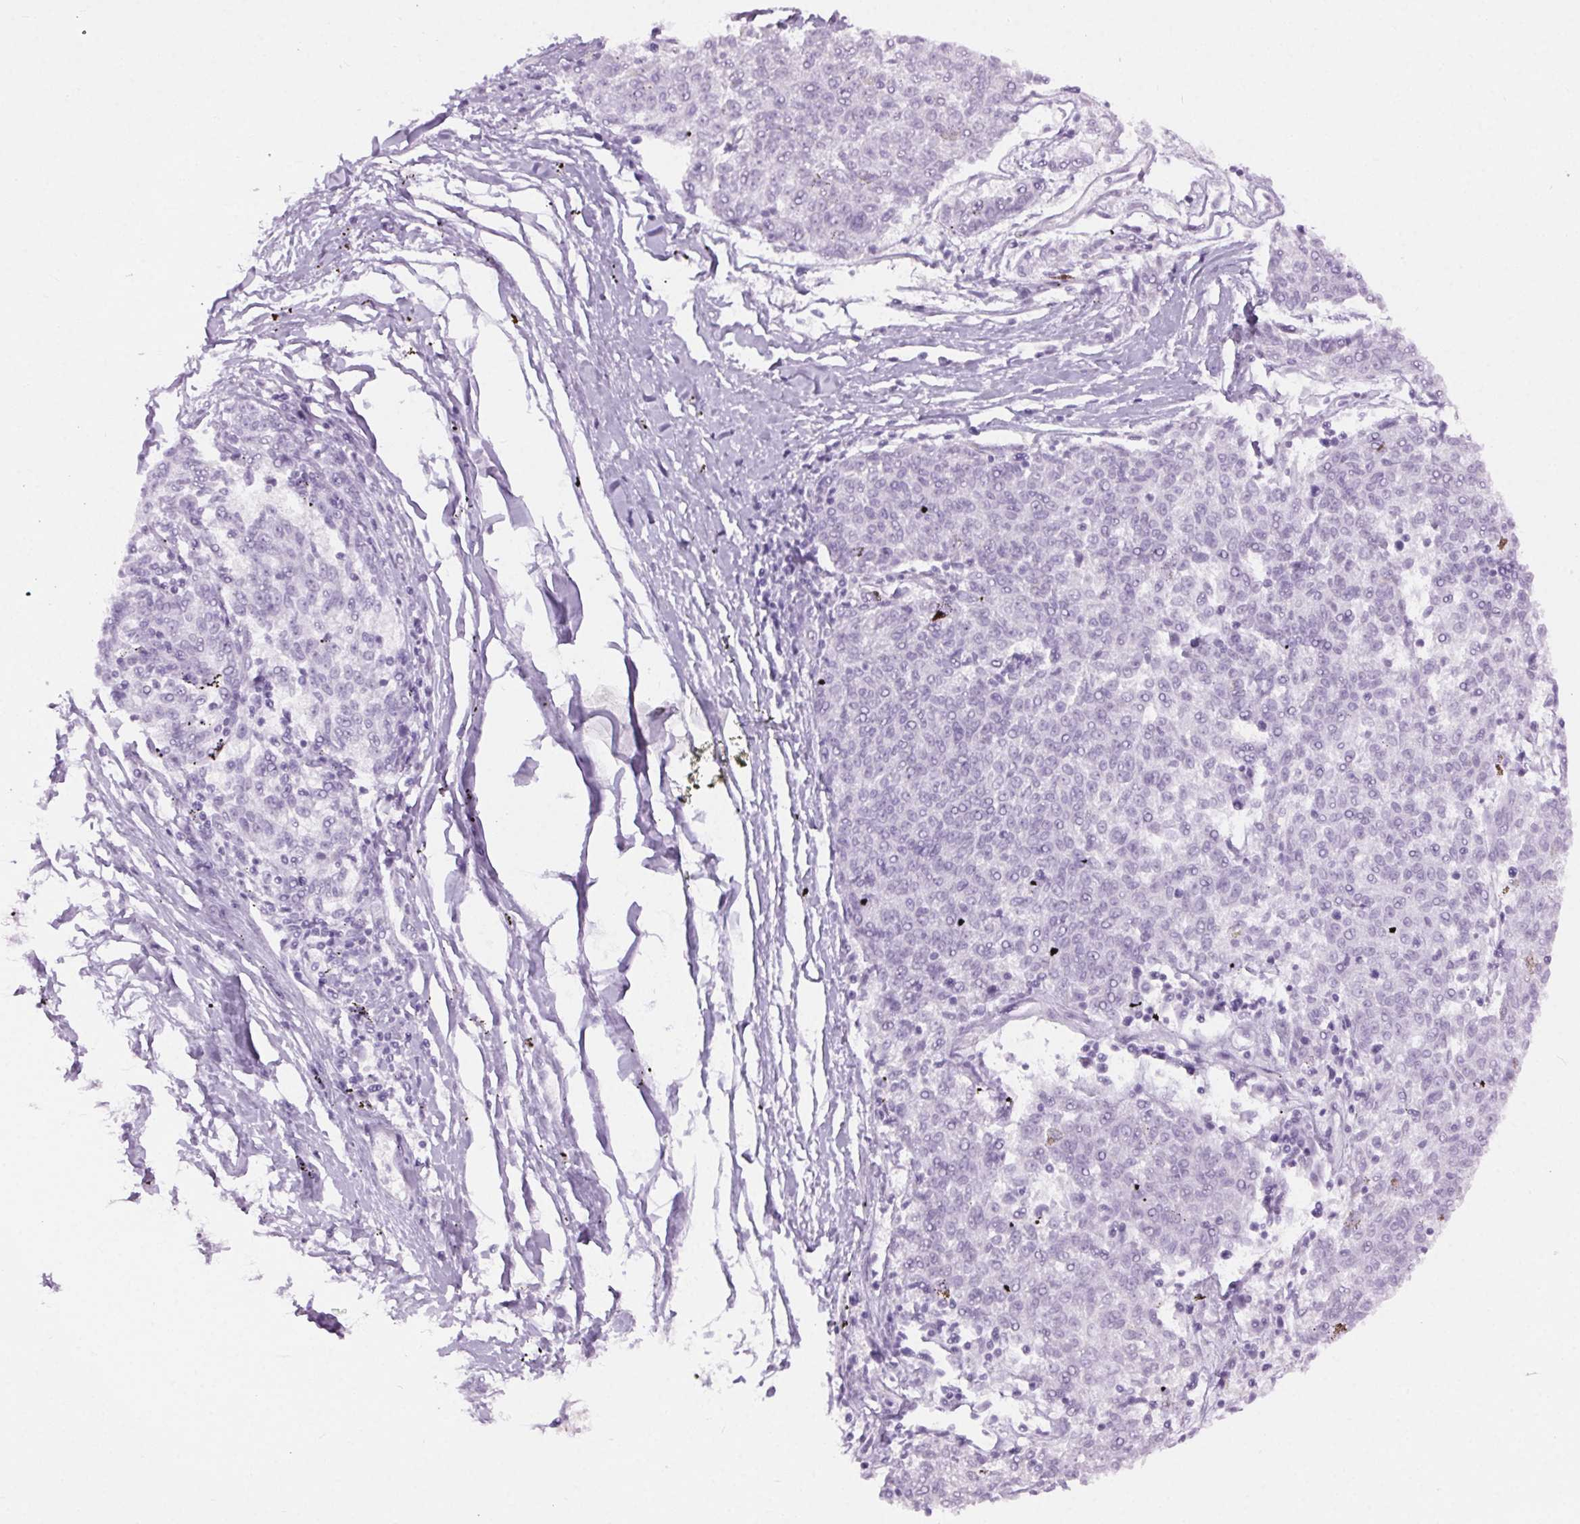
{"staining": {"intensity": "negative", "quantity": "none", "location": "none"}, "tissue": "melanoma", "cell_type": "Tumor cells", "image_type": "cancer", "snomed": [{"axis": "morphology", "description": "Malignant melanoma, NOS"}, {"axis": "topography", "description": "Skin"}], "caption": "IHC photomicrograph of human melanoma stained for a protein (brown), which reveals no expression in tumor cells.", "gene": "BEND2", "patient": {"sex": "female", "age": 72}}